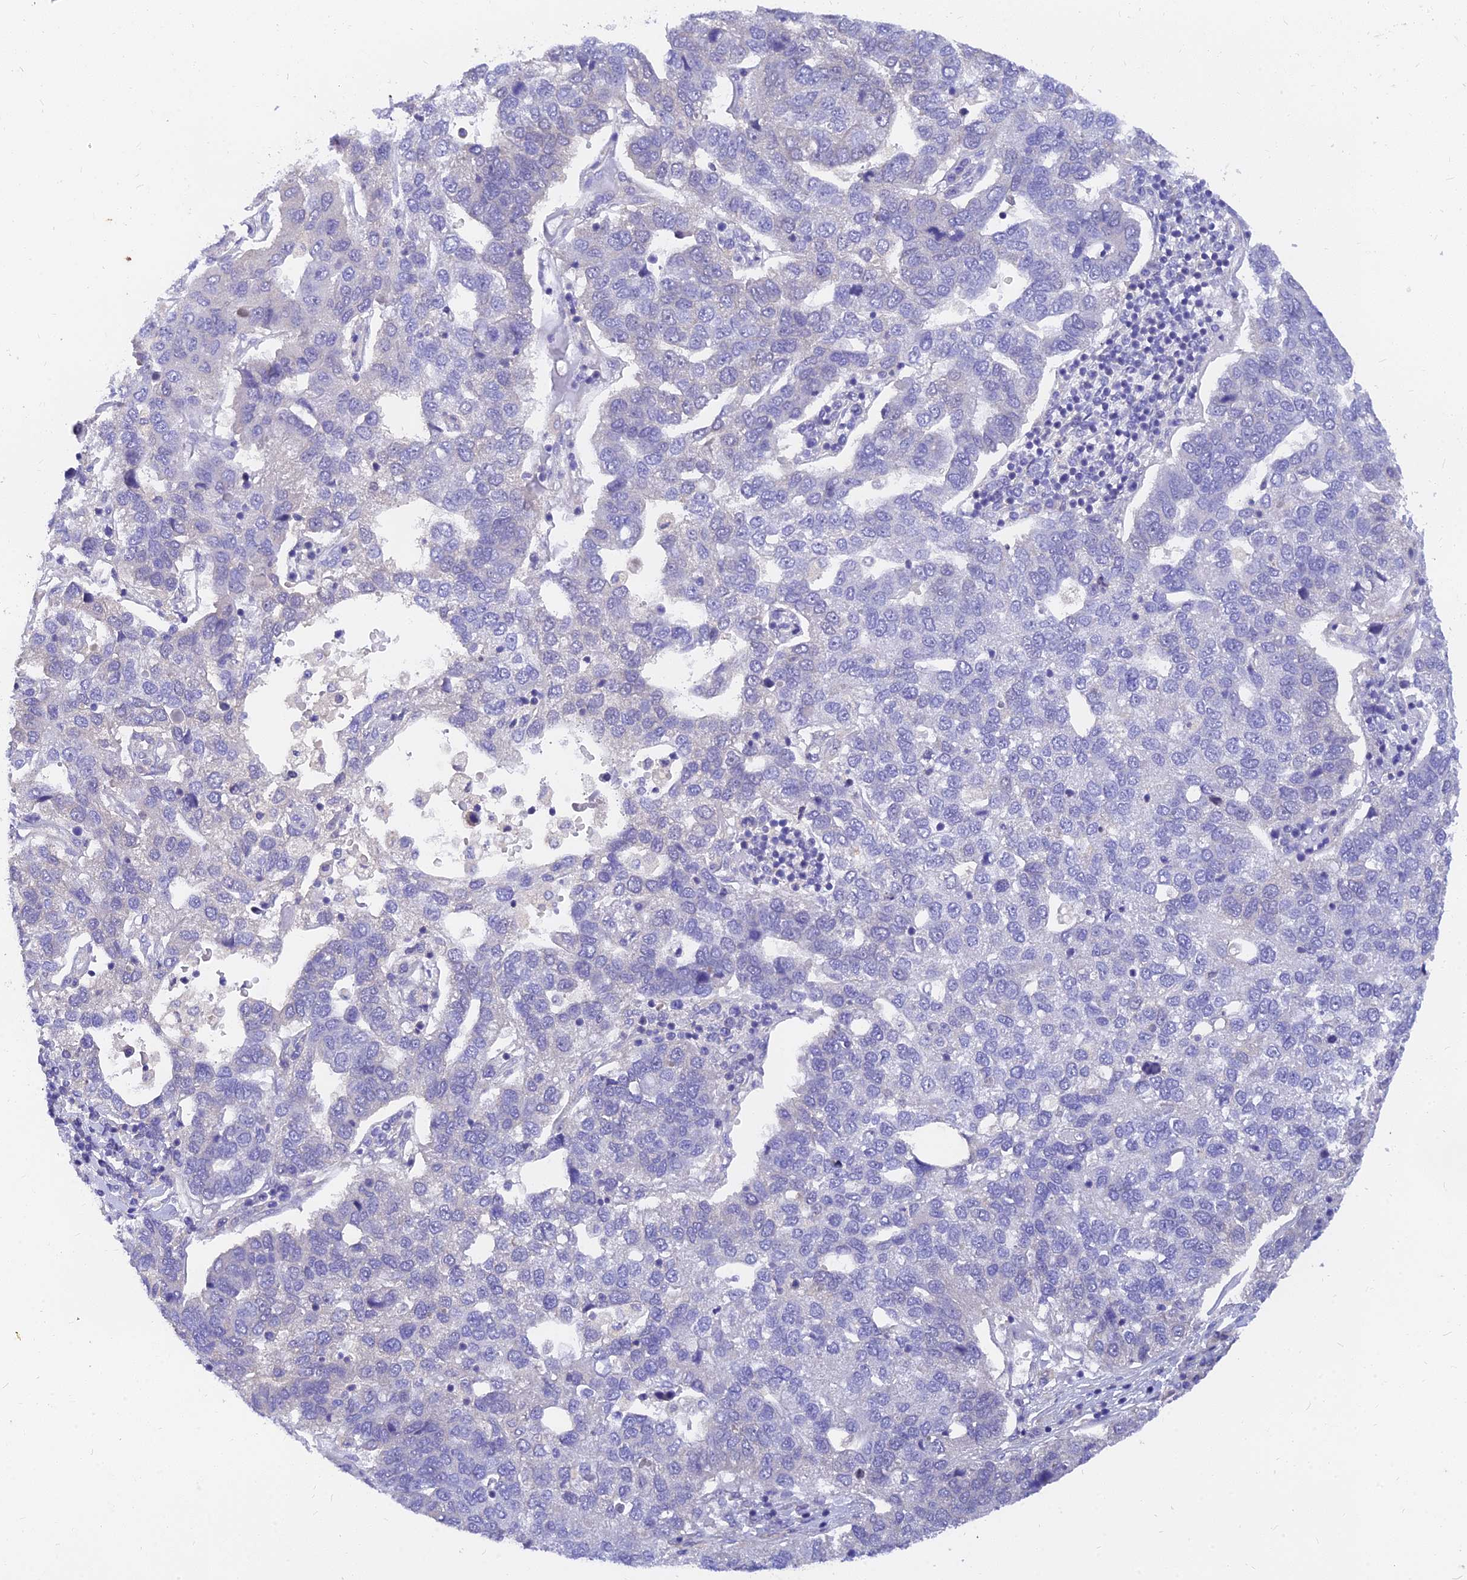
{"staining": {"intensity": "negative", "quantity": "none", "location": "none"}, "tissue": "pancreatic cancer", "cell_type": "Tumor cells", "image_type": "cancer", "snomed": [{"axis": "morphology", "description": "Adenocarcinoma, NOS"}, {"axis": "topography", "description": "Pancreas"}], "caption": "A high-resolution photomicrograph shows immunohistochemistry staining of pancreatic adenocarcinoma, which demonstrates no significant staining in tumor cells. The staining was performed using DAB (3,3'-diaminobenzidine) to visualize the protein expression in brown, while the nuclei were stained in blue with hematoxylin (Magnification: 20x).", "gene": "TMEM161B", "patient": {"sex": "female", "age": 61}}